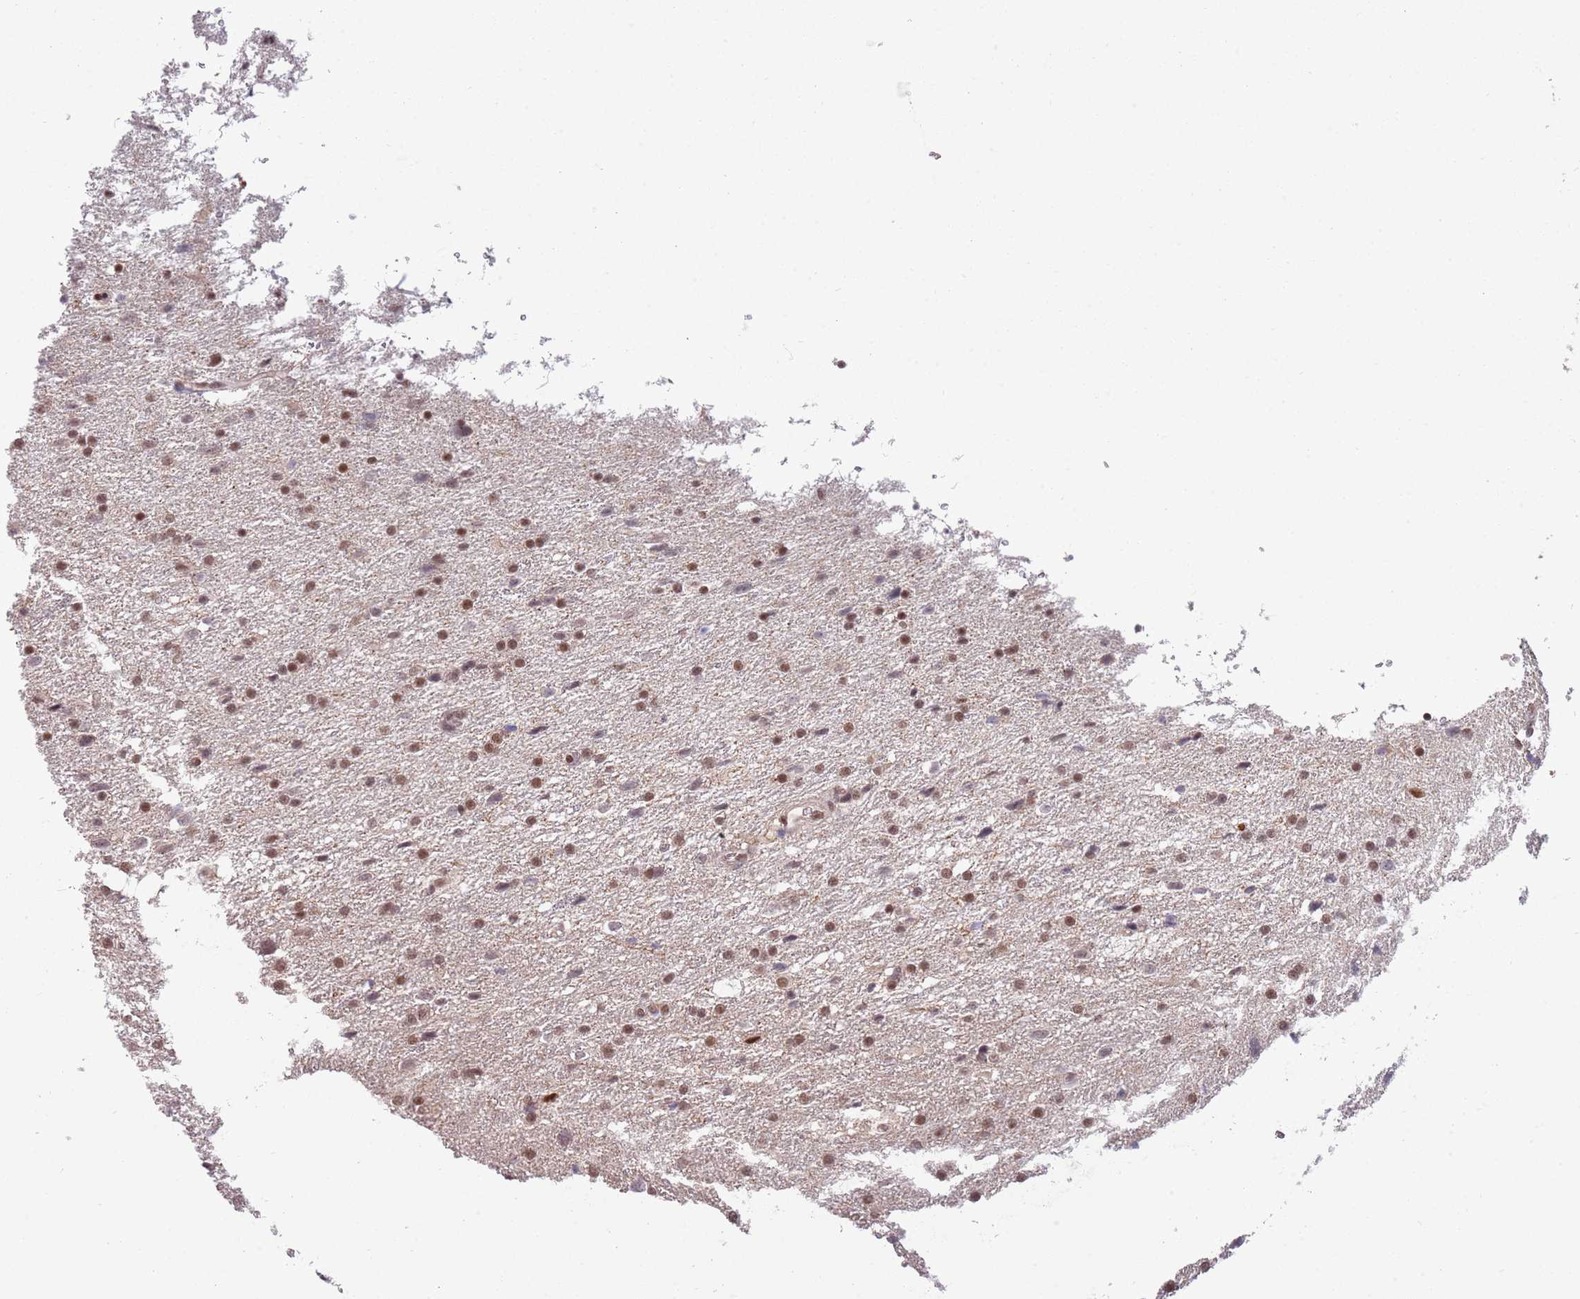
{"staining": {"intensity": "moderate", "quantity": ">75%", "location": "nuclear"}, "tissue": "glioma", "cell_type": "Tumor cells", "image_type": "cancer", "snomed": [{"axis": "morphology", "description": "Glioma, malignant, Low grade"}, {"axis": "topography", "description": "Brain"}], "caption": "The micrograph demonstrates a brown stain indicating the presence of a protein in the nuclear of tumor cells in malignant glioma (low-grade).", "gene": "ZBTB7A", "patient": {"sex": "female", "age": 32}}